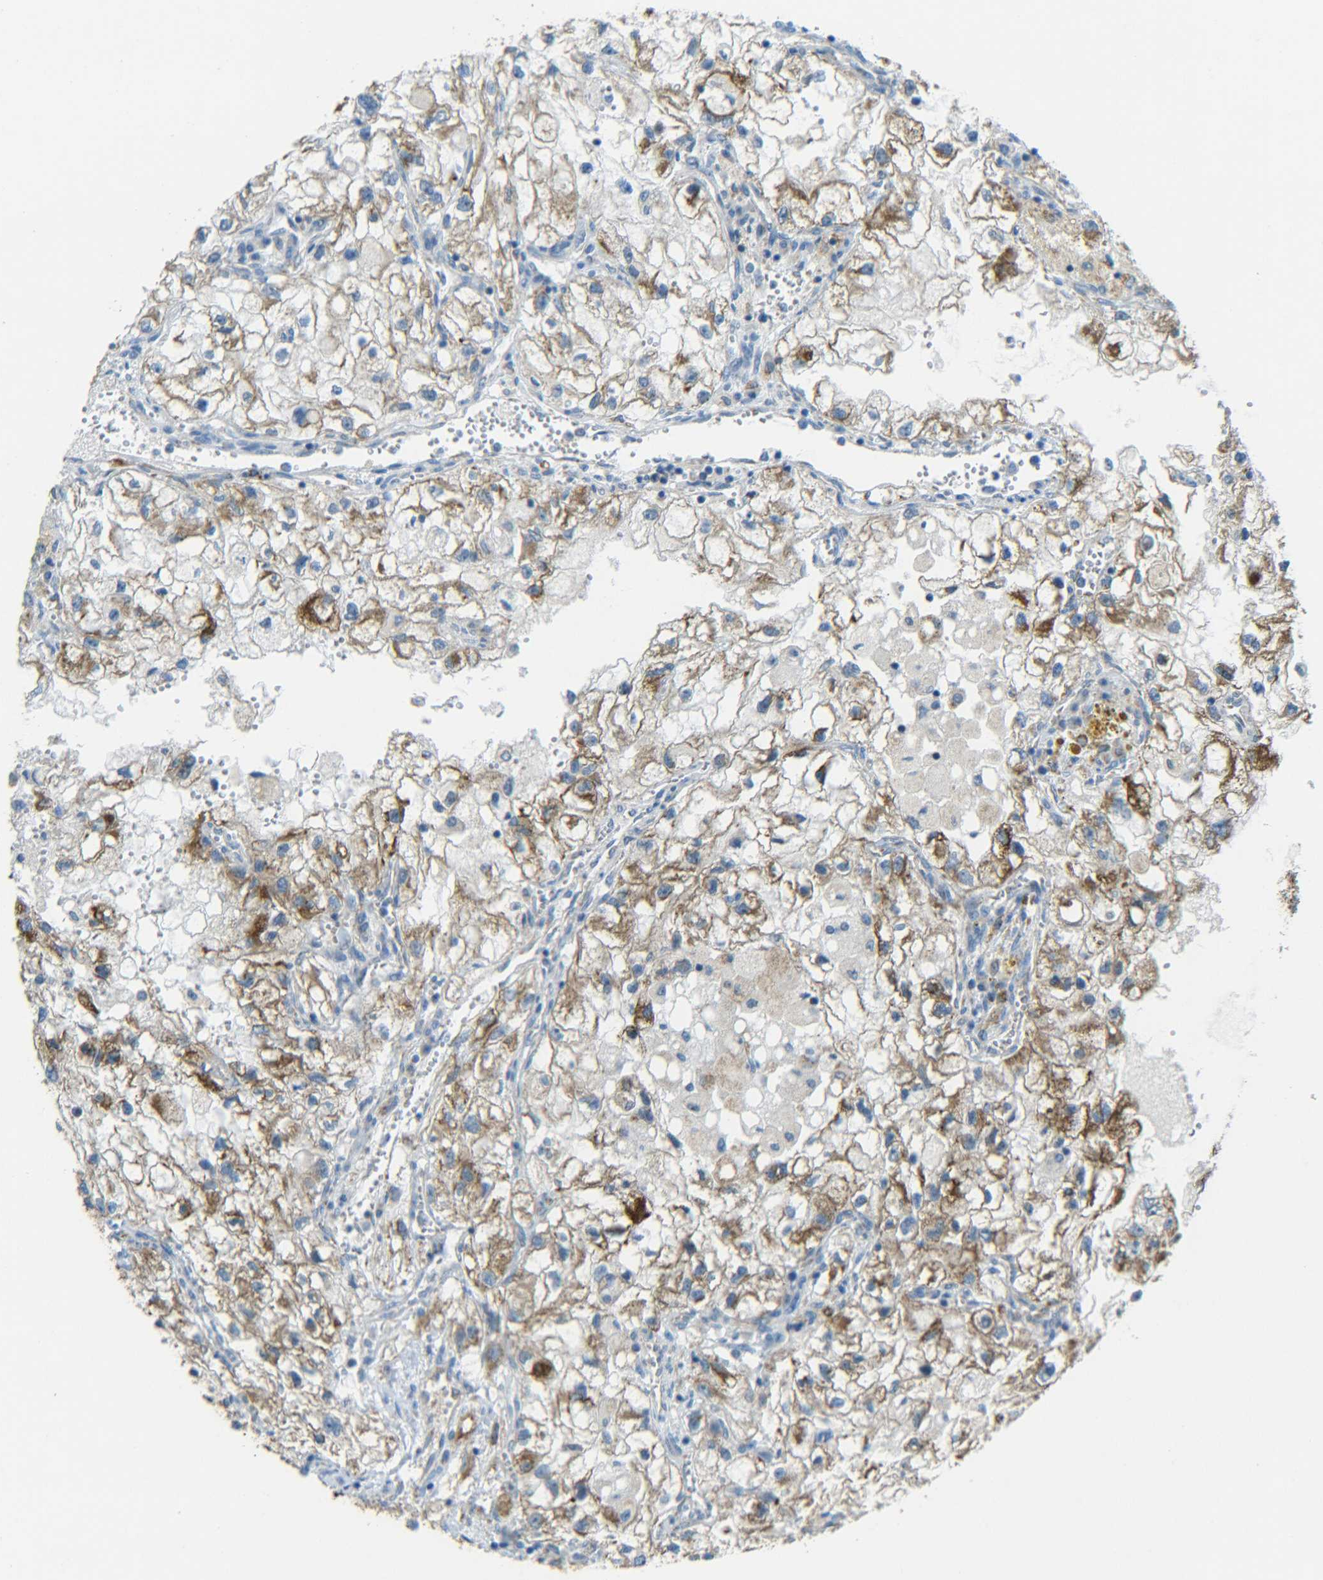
{"staining": {"intensity": "moderate", "quantity": ">75%", "location": "cytoplasmic/membranous"}, "tissue": "renal cancer", "cell_type": "Tumor cells", "image_type": "cancer", "snomed": [{"axis": "morphology", "description": "Adenocarcinoma, NOS"}, {"axis": "topography", "description": "Kidney"}], "caption": "IHC (DAB (3,3'-diaminobenzidine)) staining of renal cancer (adenocarcinoma) reveals moderate cytoplasmic/membranous protein staining in approximately >75% of tumor cells. Immunohistochemistry stains the protein of interest in brown and the nuclei are stained blue.", "gene": "CYB5R1", "patient": {"sex": "female", "age": 70}}